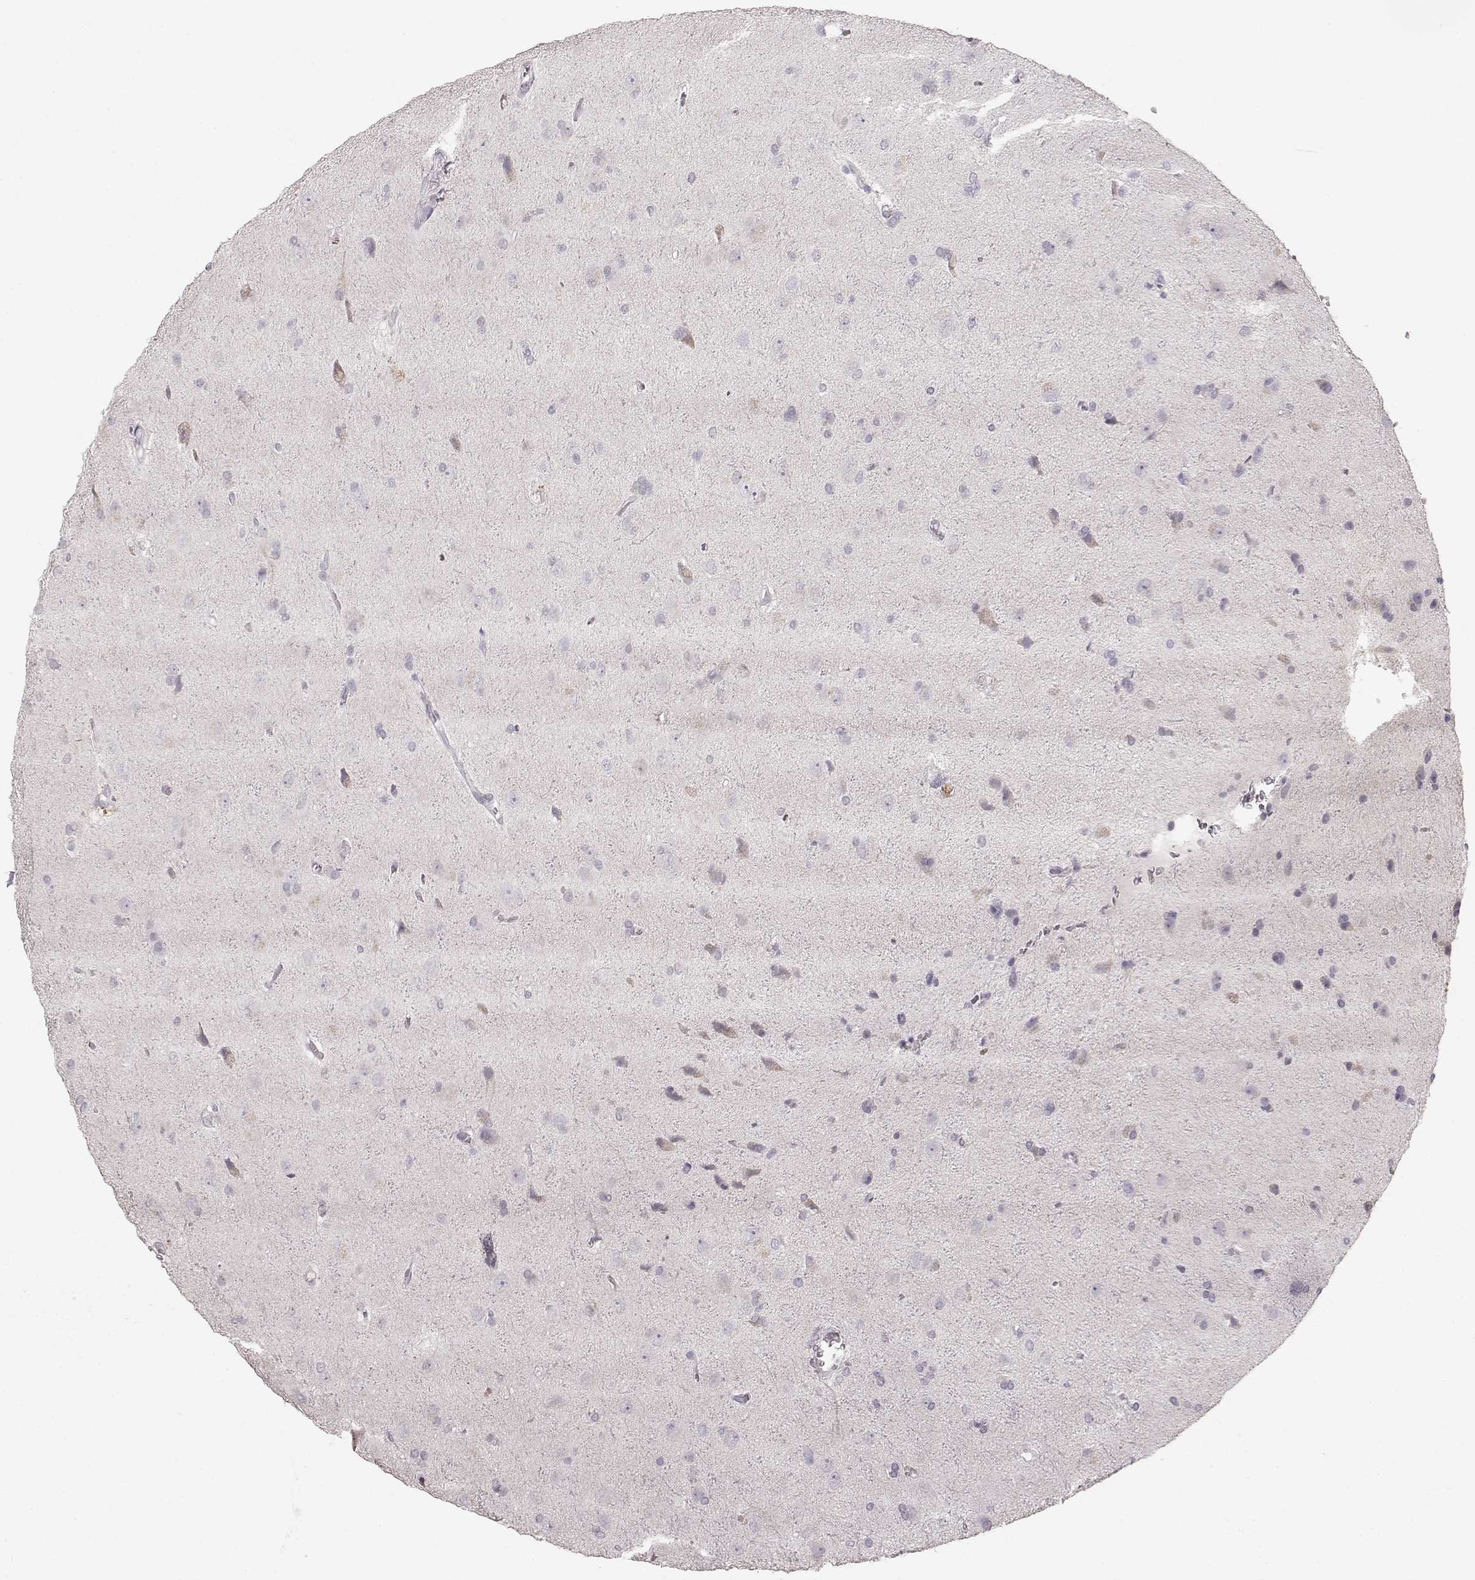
{"staining": {"intensity": "negative", "quantity": "none", "location": "none"}, "tissue": "glioma", "cell_type": "Tumor cells", "image_type": "cancer", "snomed": [{"axis": "morphology", "description": "Glioma, malignant, Low grade"}, {"axis": "topography", "description": "Brain"}], "caption": "Immunohistochemistry (IHC) micrograph of human glioma stained for a protein (brown), which shows no expression in tumor cells.", "gene": "POU1F1", "patient": {"sex": "male", "age": 58}}